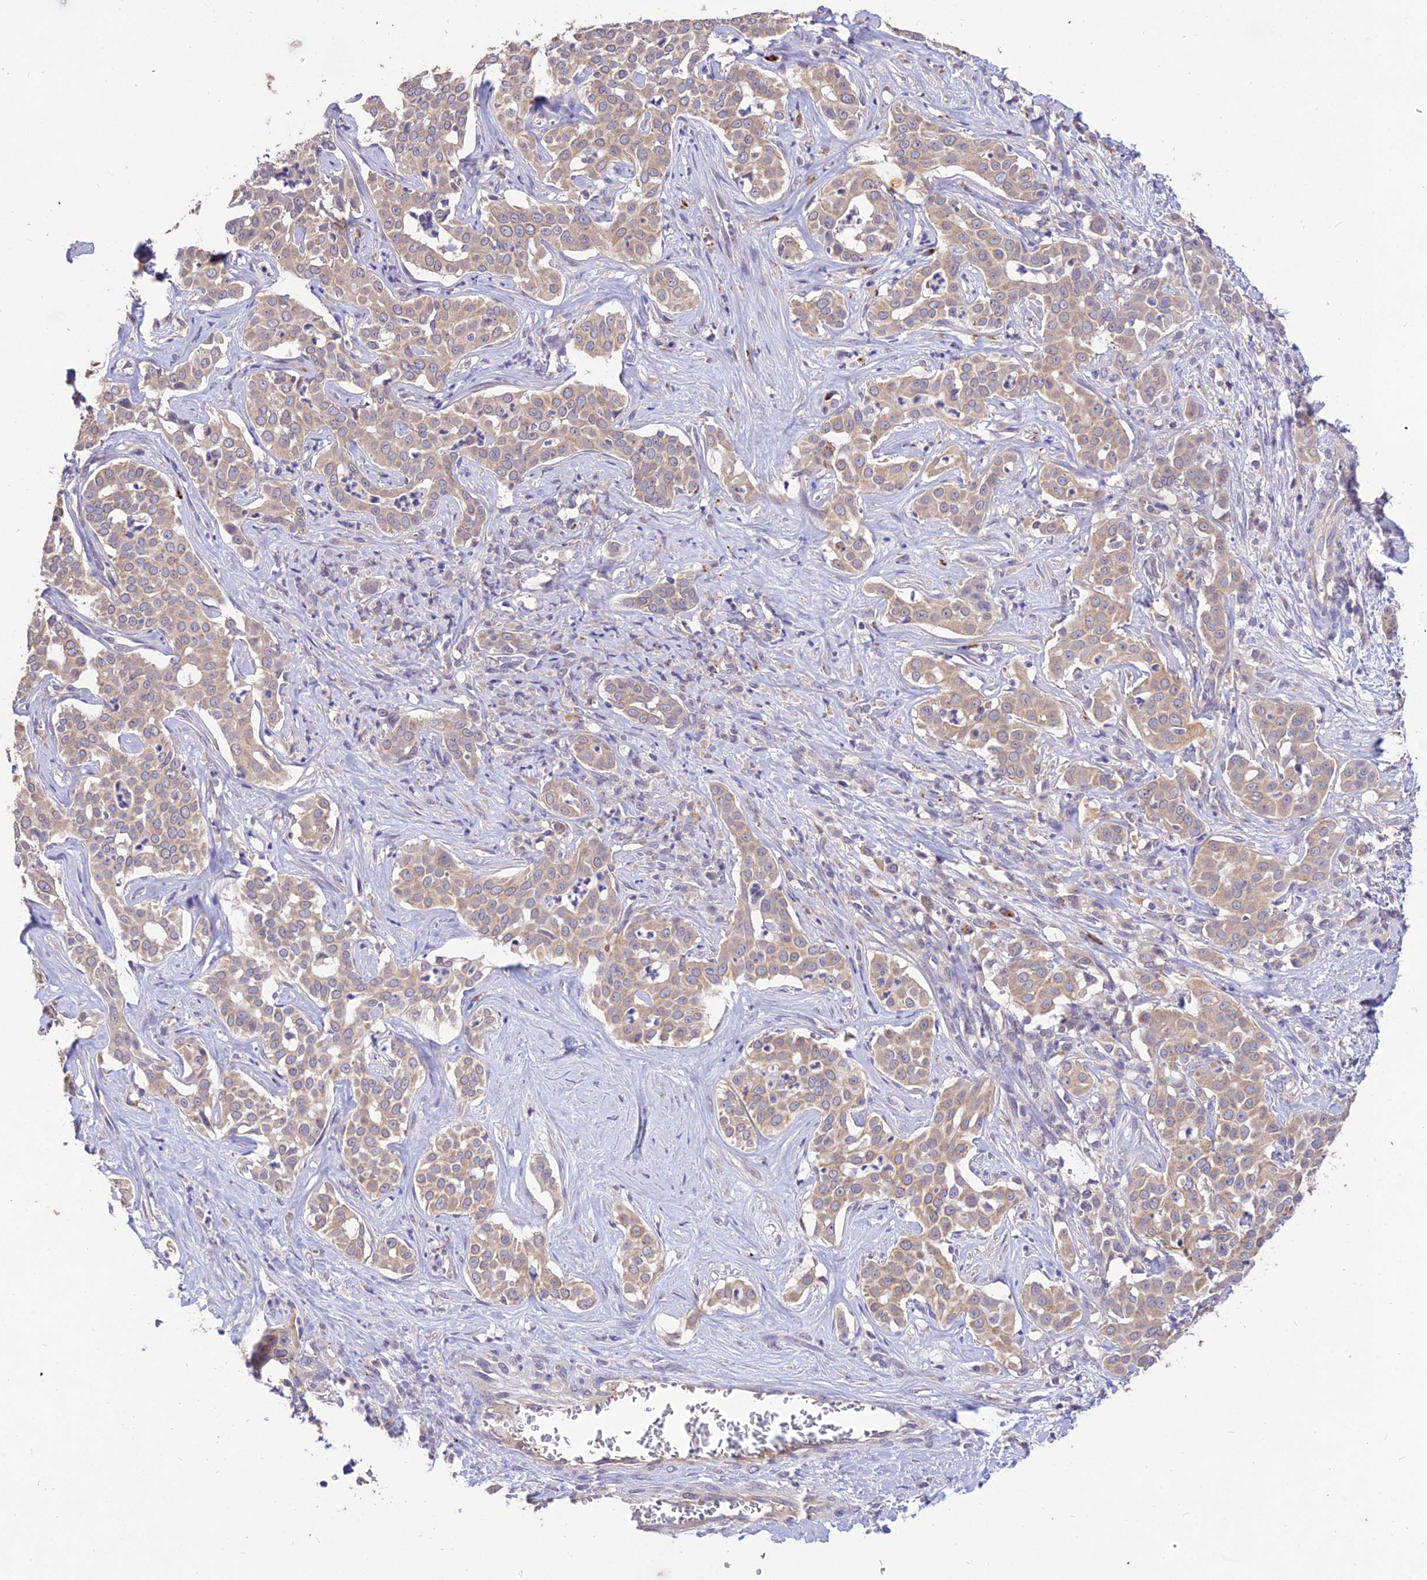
{"staining": {"intensity": "weak", "quantity": ">75%", "location": "cytoplasmic/membranous"}, "tissue": "liver cancer", "cell_type": "Tumor cells", "image_type": "cancer", "snomed": [{"axis": "morphology", "description": "Cholangiocarcinoma"}, {"axis": "topography", "description": "Liver"}], "caption": "An IHC histopathology image of neoplastic tissue is shown. Protein staining in brown labels weak cytoplasmic/membranous positivity in liver cancer within tumor cells.", "gene": "SDHD", "patient": {"sex": "male", "age": 67}}